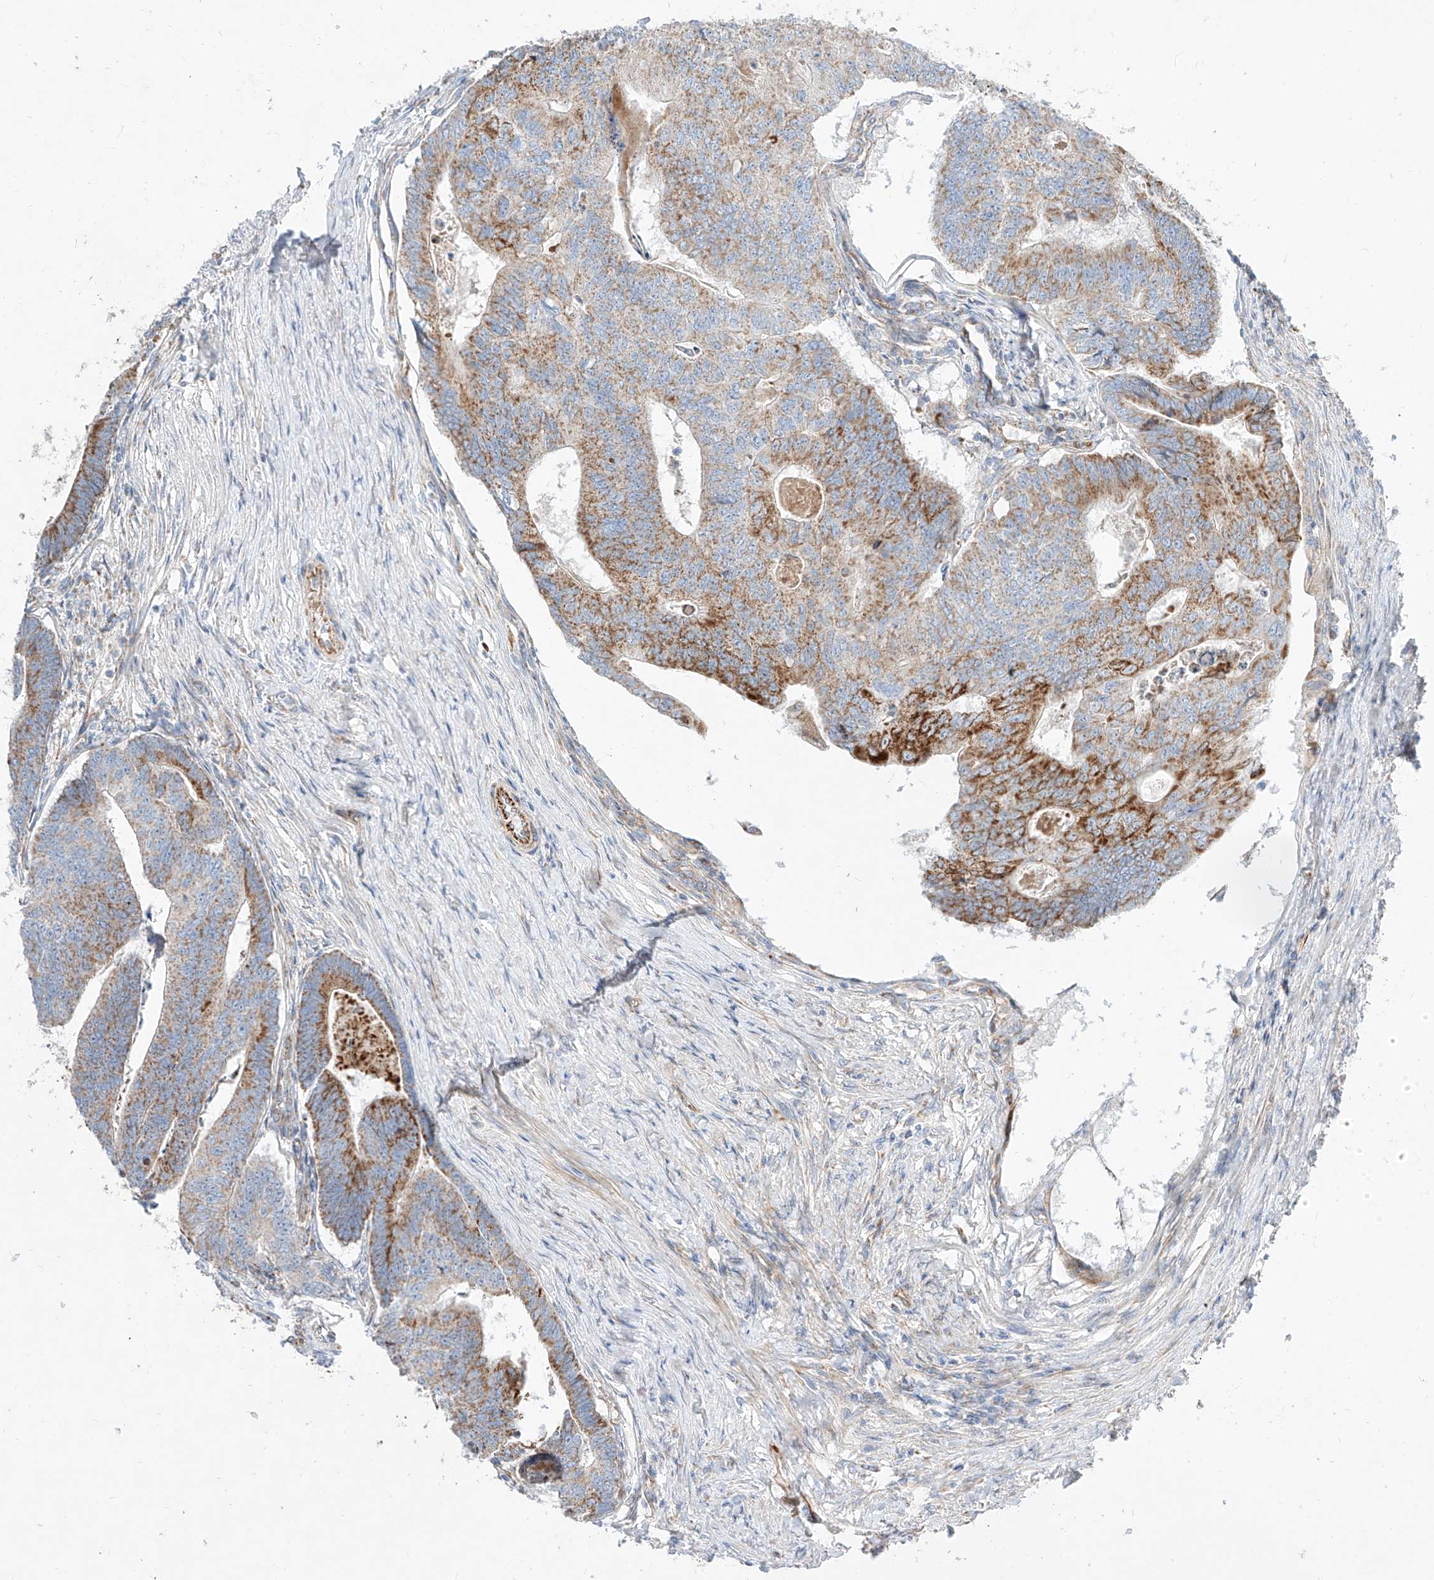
{"staining": {"intensity": "moderate", "quantity": "25%-75%", "location": "cytoplasmic/membranous"}, "tissue": "colorectal cancer", "cell_type": "Tumor cells", "image_type": "cancer", "snomed": [{"axis": "morphology", "description": "Adenocarcinoma, NOS"}, {"axis": "topography", "description": "Colon"}], "caption": "Colorectal cancer (adenocarcinoma) was stained to show a protein in brown. There is medium levels of moderate cytoplasmic/membranous positivity in about 25%-75% of tumor cells. The staining was performed using DAB (3,3'-diaminobenzidine), with brown indicating positive protein expression. Nuclei are stained blue with hematoxylin.", "gene": "CST9", "patient": {"sex": "female", "age": 67}}